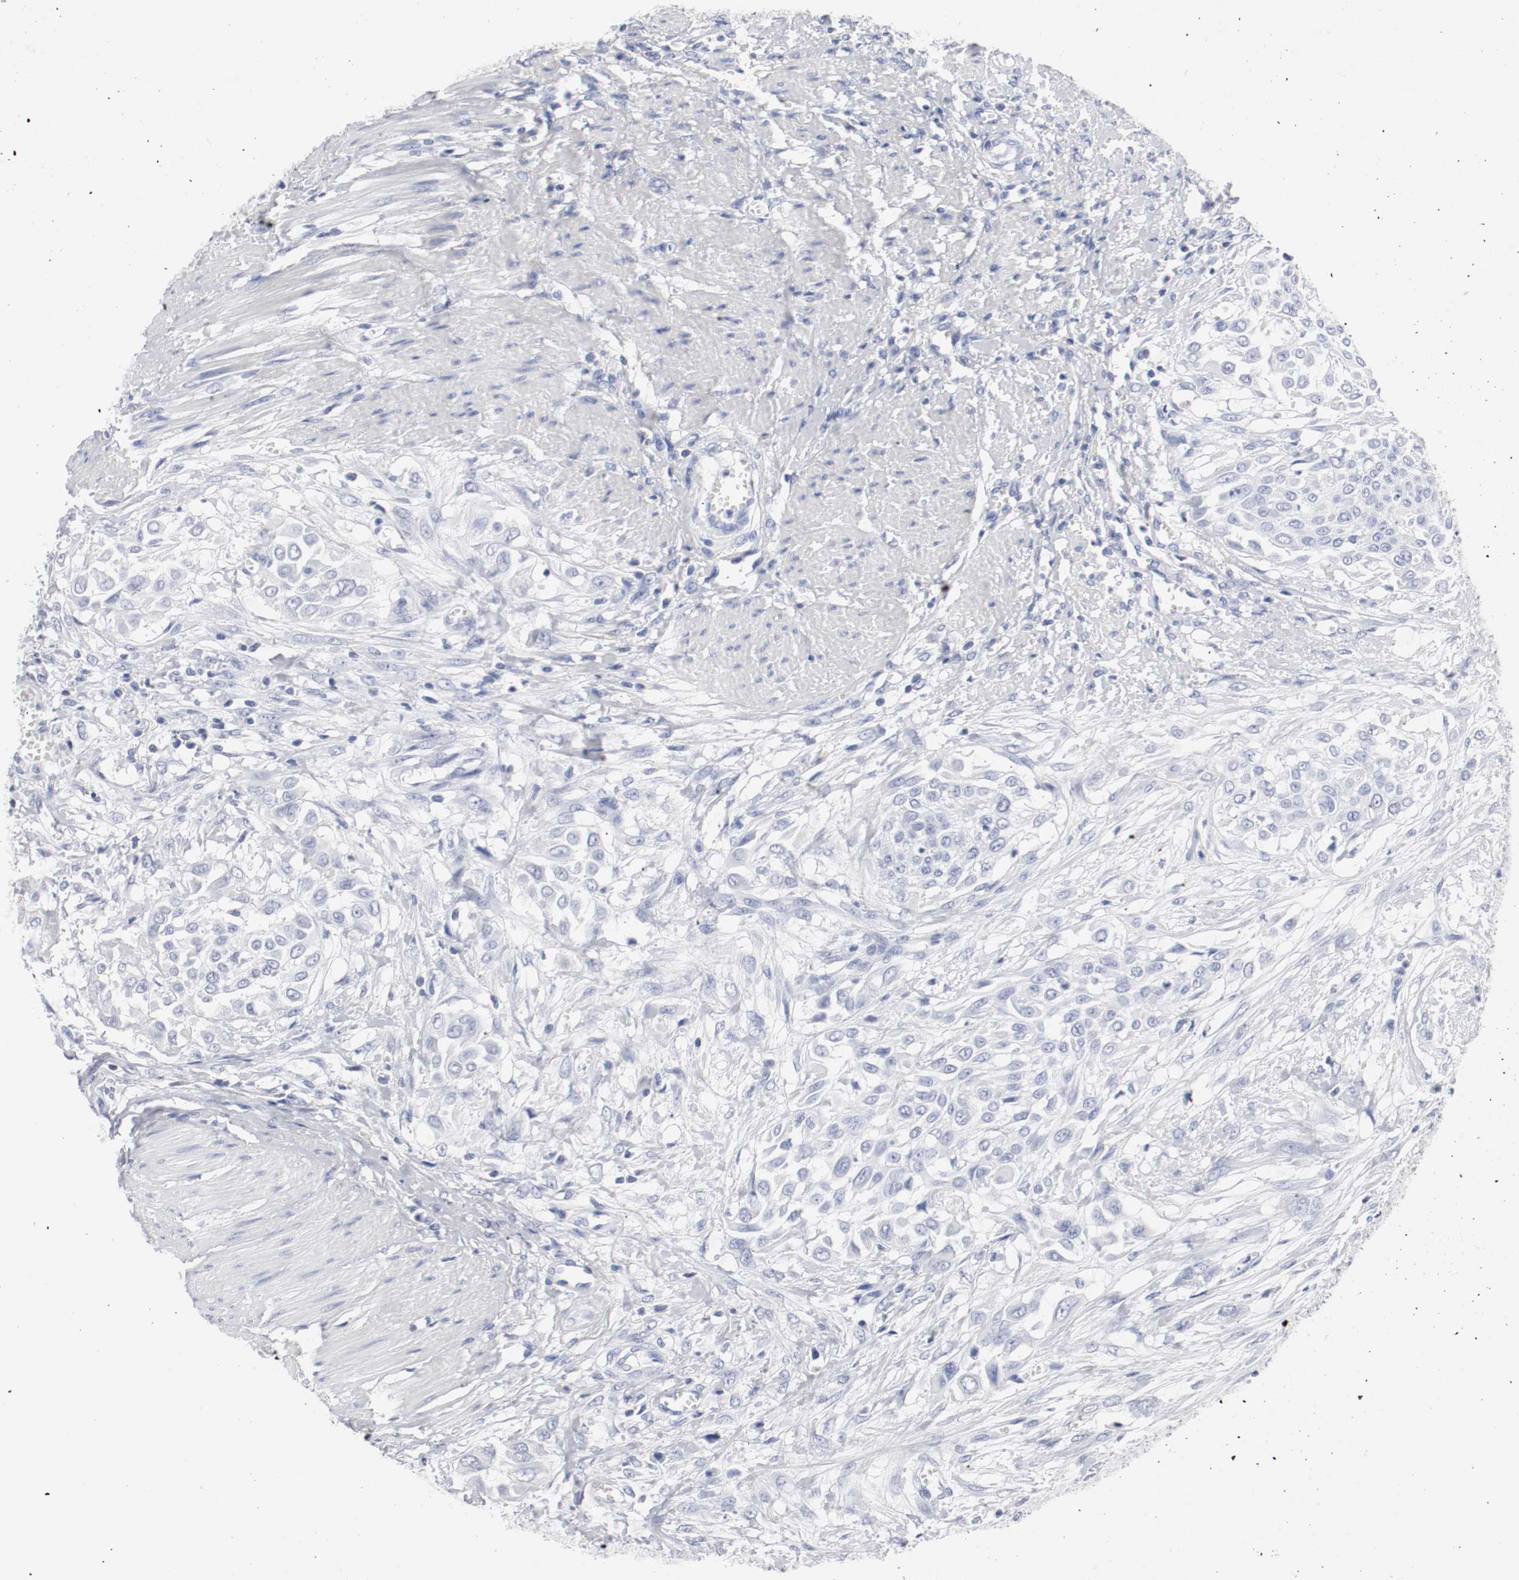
{"staining": {"intensity": "negative", "quantity": "none", "location": "none"}, "tissue": "urothelial cancer", "cell_type": "Tumor cells", "image_type": "cancer", "snomed": [{"axis": "morphology", "description": "Urothelial carcinoma, High grade"}, {"axis": "topography", "description": "Urinary bladder"}], "caption": "Tumor cells show no significant positivity in urothelial cancer.", "gene": "GAD1", "patient": {"sex": "male", "age": 57}}